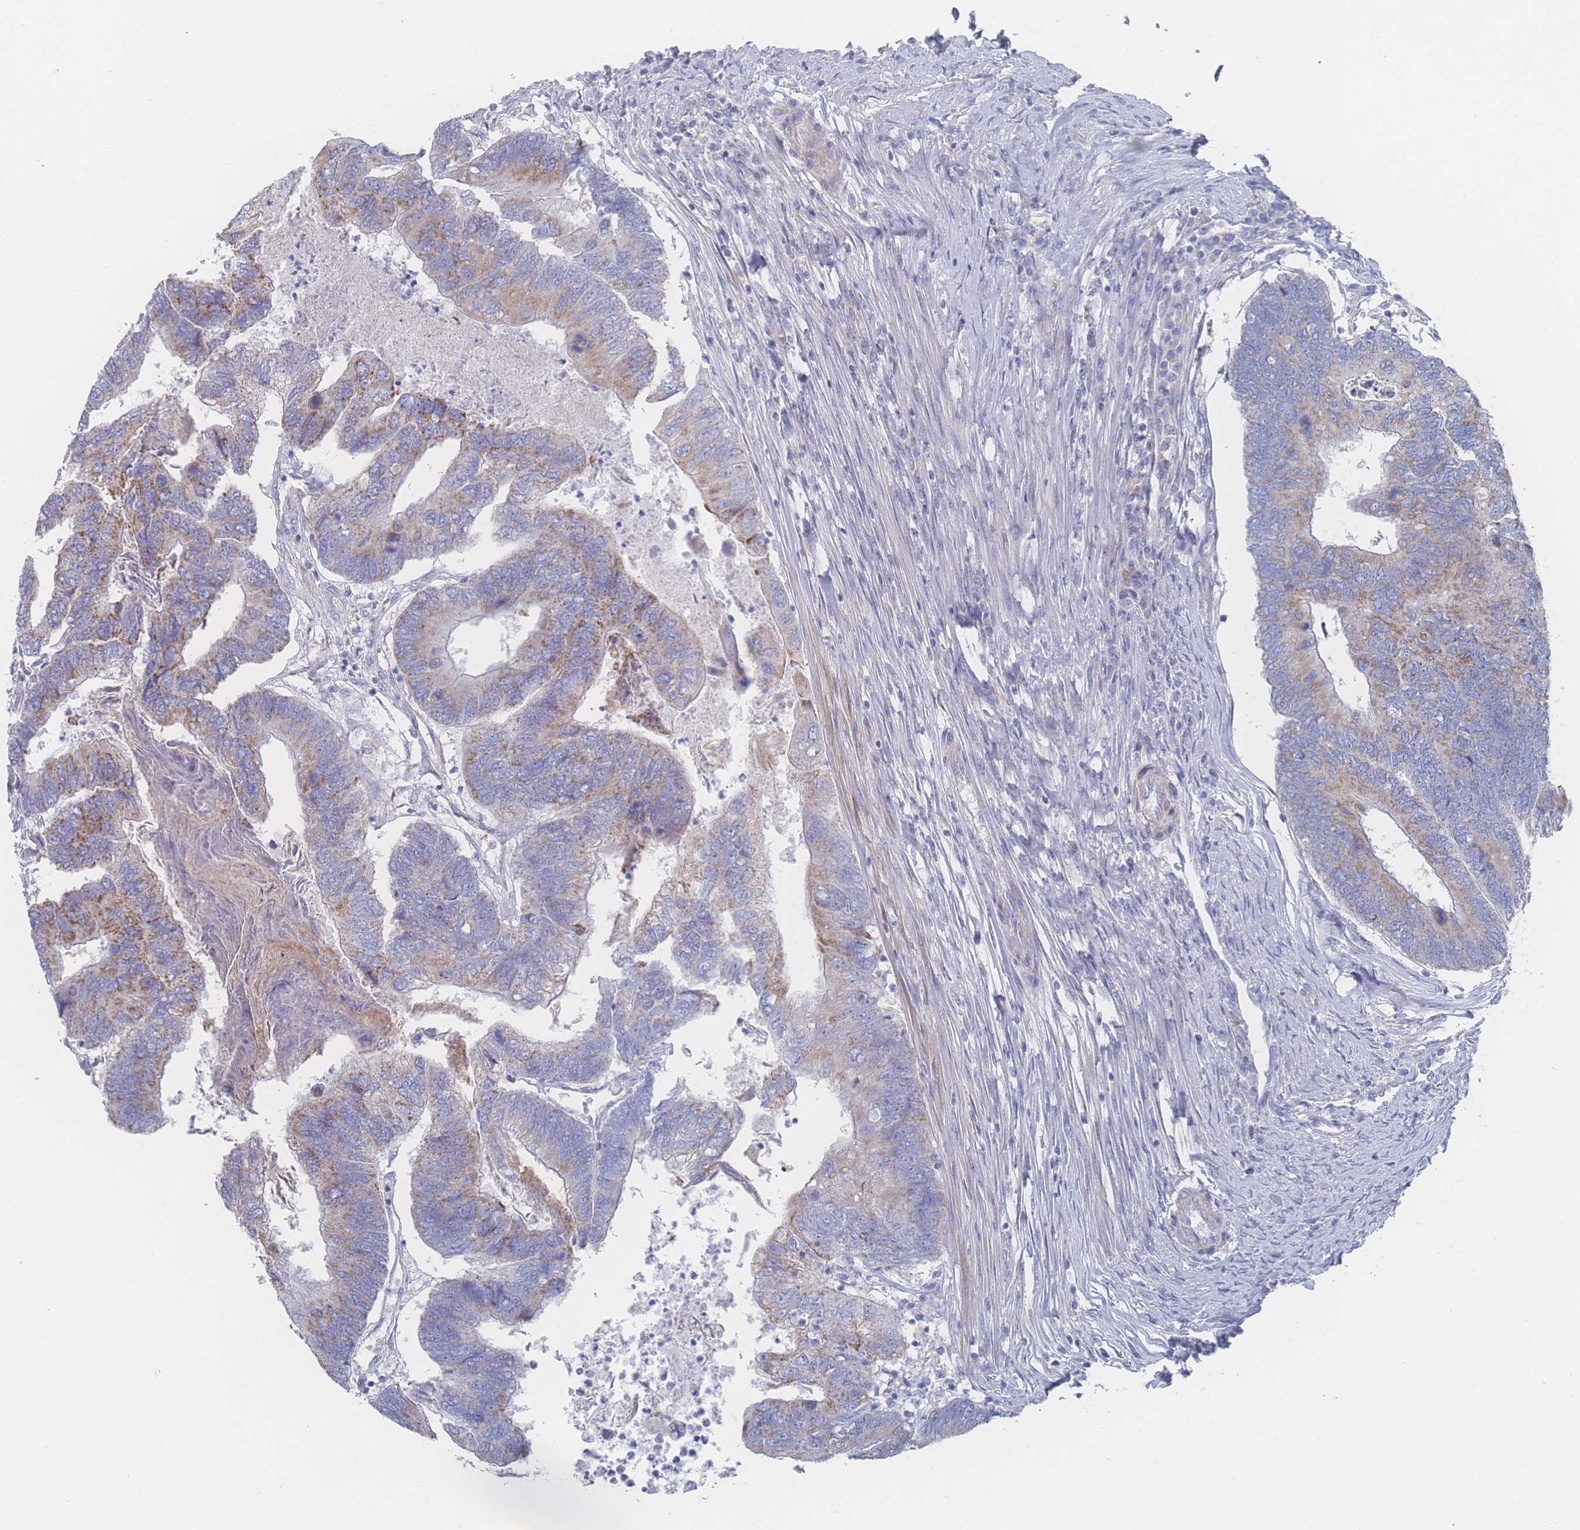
{"staining": {"intensity": "moderate", "quantity": "25%-75%", "location": "cytoplasmic/membranous"}, "tissue": "colorectal cancer", "cell_type": "Tumor cells", "image_type": "cancer", "snomed": [{"axis": "morphology", "description": "Adenocarcinoma, NOS"}, {"axis": "topography", "description": "Colon"}], "caption": "Protein expression by IHC reveals moderate cytoplasmic/membranous positivity in approximately 25%-75% of tumor cells in colorectal cancer. (DAB IHC, brown staining for protein, blue staining for nuclei).", "gene": "SNPH", "patient": {"sex": "female", "age": 67}}